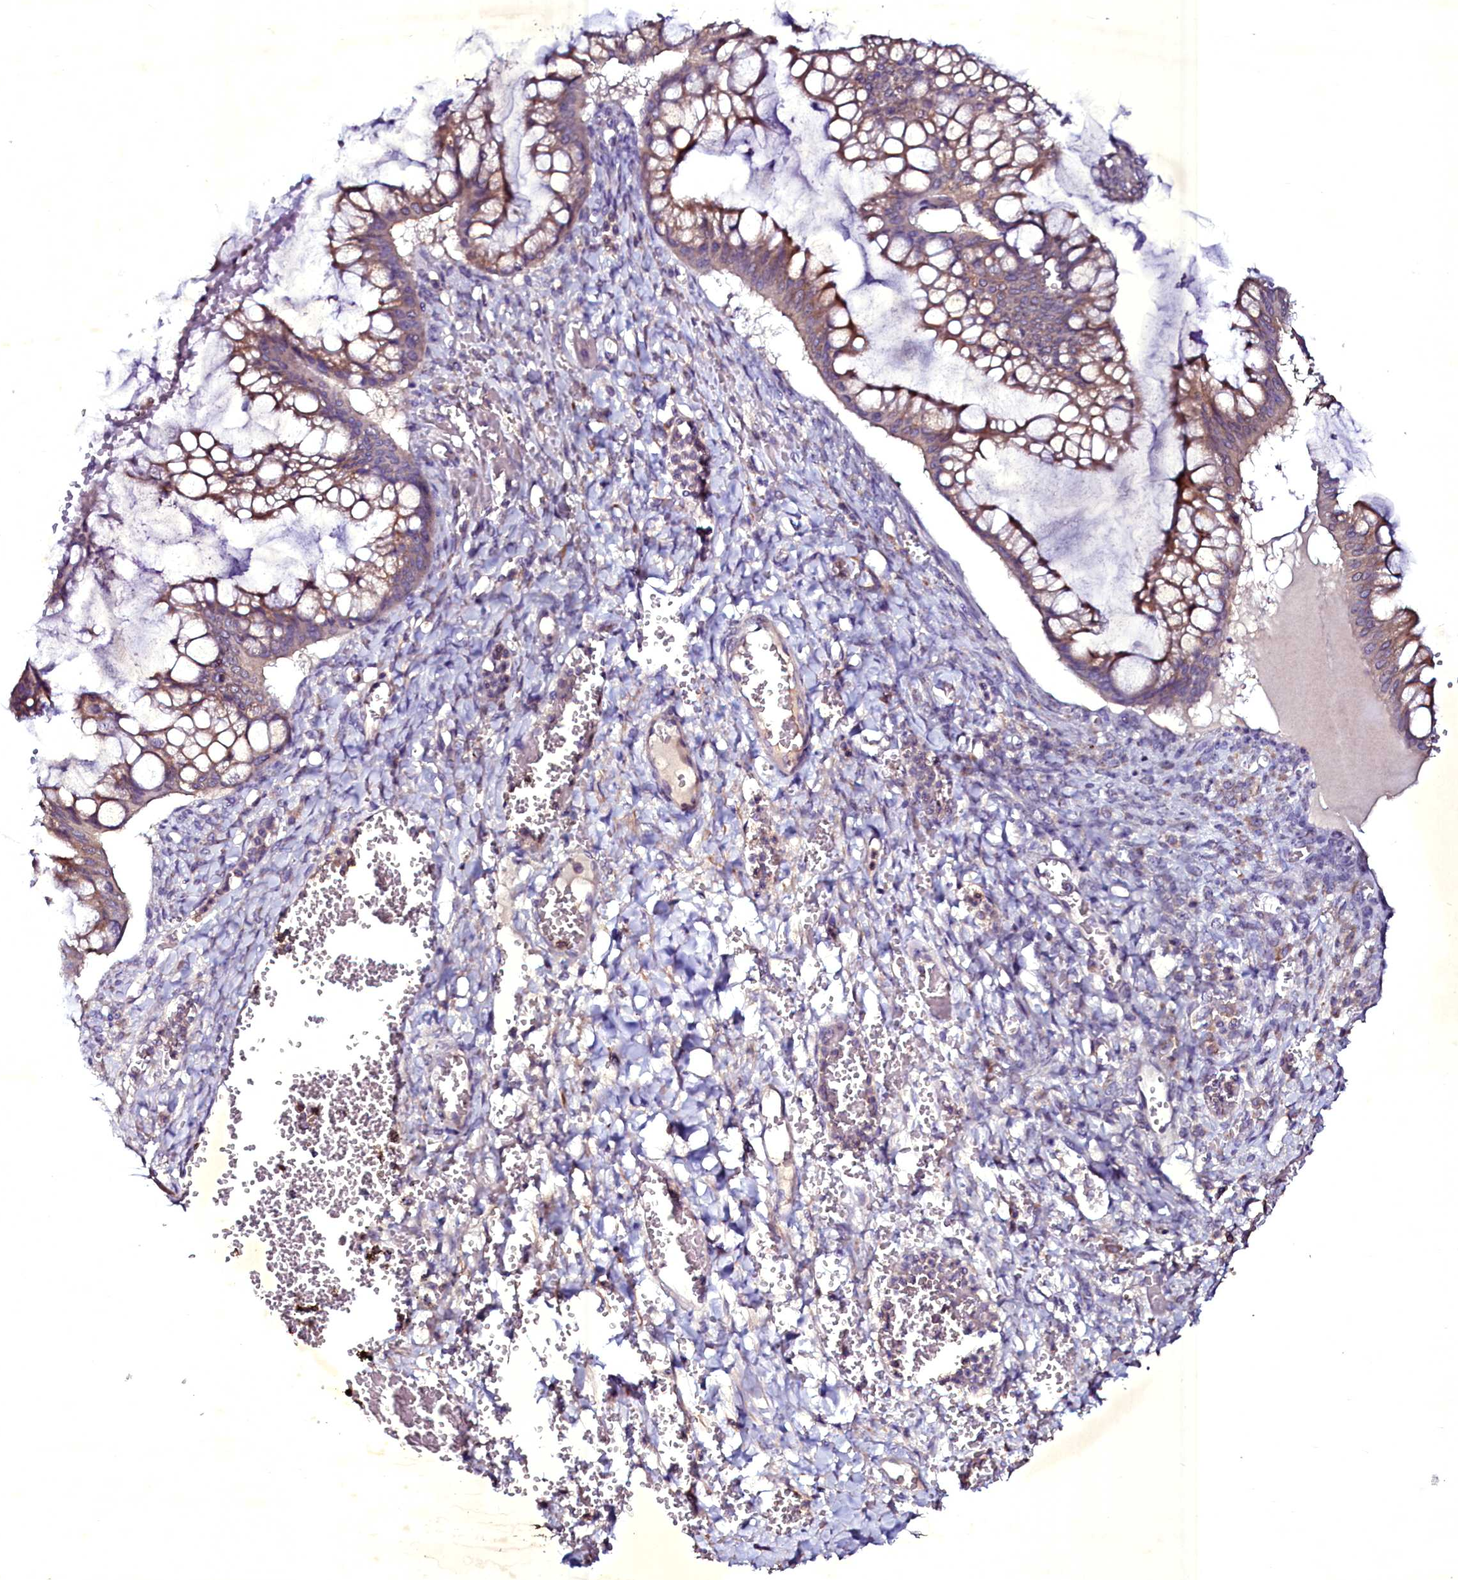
{"staining": {"intensity": "weak", "quantity": ">75%", "location": "cytoplasmic/membranous"}, "tissue": "ovarian cancer", "cell_type": "Tumor cells", "image_type": "cancer", "snomed": [{"axis": "morphology", "description": "Cystadenocarcinoma, mucinous, NOS"}, {"axis": "topography", "description": "Ovary"}], "caption": "Immunohistochemistry (IHC) photomicrograph of human ovarian mucinous cystadenocarcinoma stained for a protein (brown), which exhibits low levels of weak cytoplasmic/membranous expression in about >75% of tumor cells.", "gene": "SELENOT", "patient": {"sex": "female", "age": 73}}